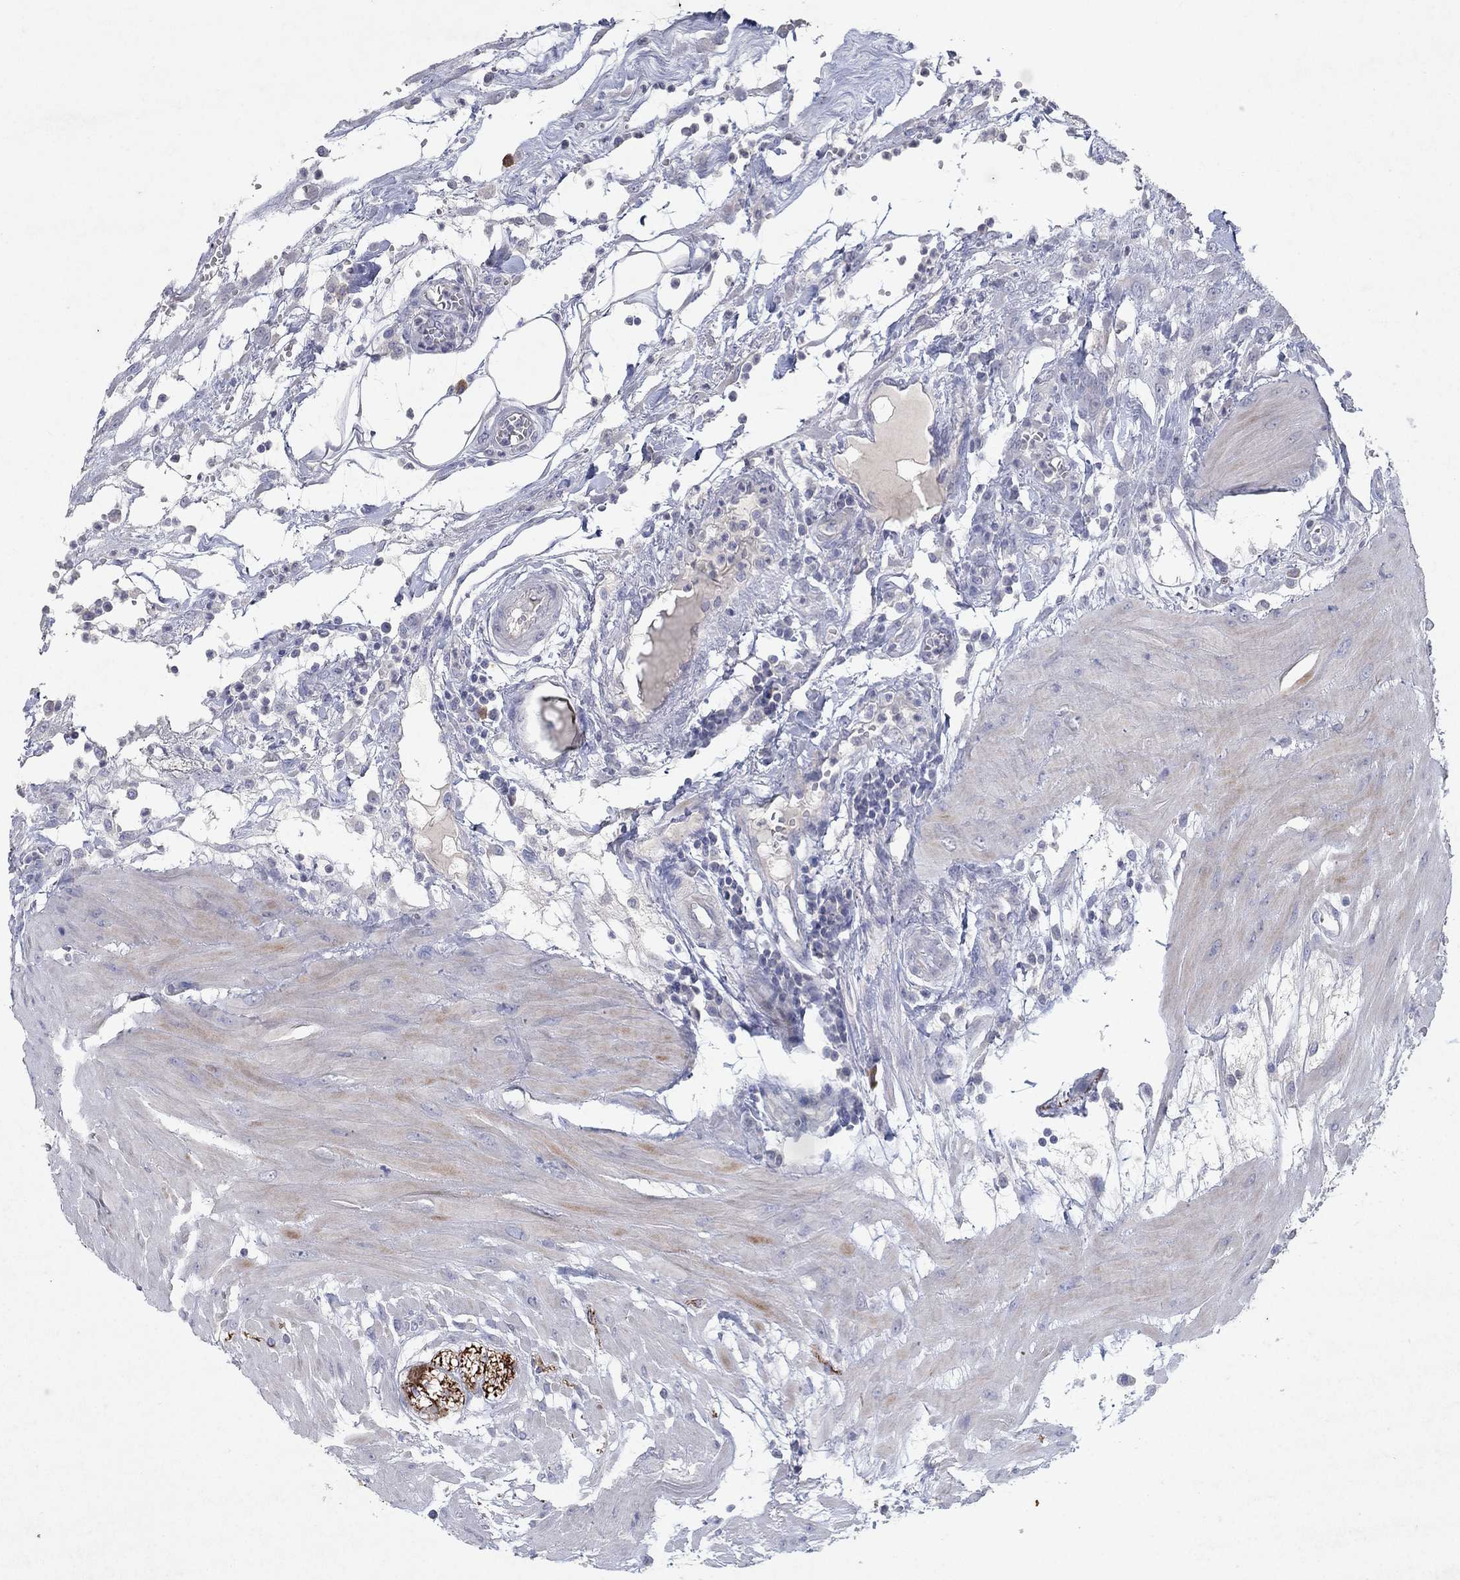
{"staining": {"intensity": "negative", "quantity": "none", "location": "none"}, "tissue": "colon", "cell_type": "Endothelial cells", "image_type": "normal", "snomed": [{"axis": "morphology", "description": "Normal tissue, NOS"}, {"axis": "morphology", "description": "Adenocarcinoma, NOS"}, {"axis": "topography", "description": "Colon"}], "caption": "Photomicrograph shows no protein positivity in endothelial cells of normal colon.", "gene": "KRT40", "patient": {"sex": "male", "age": 65}}